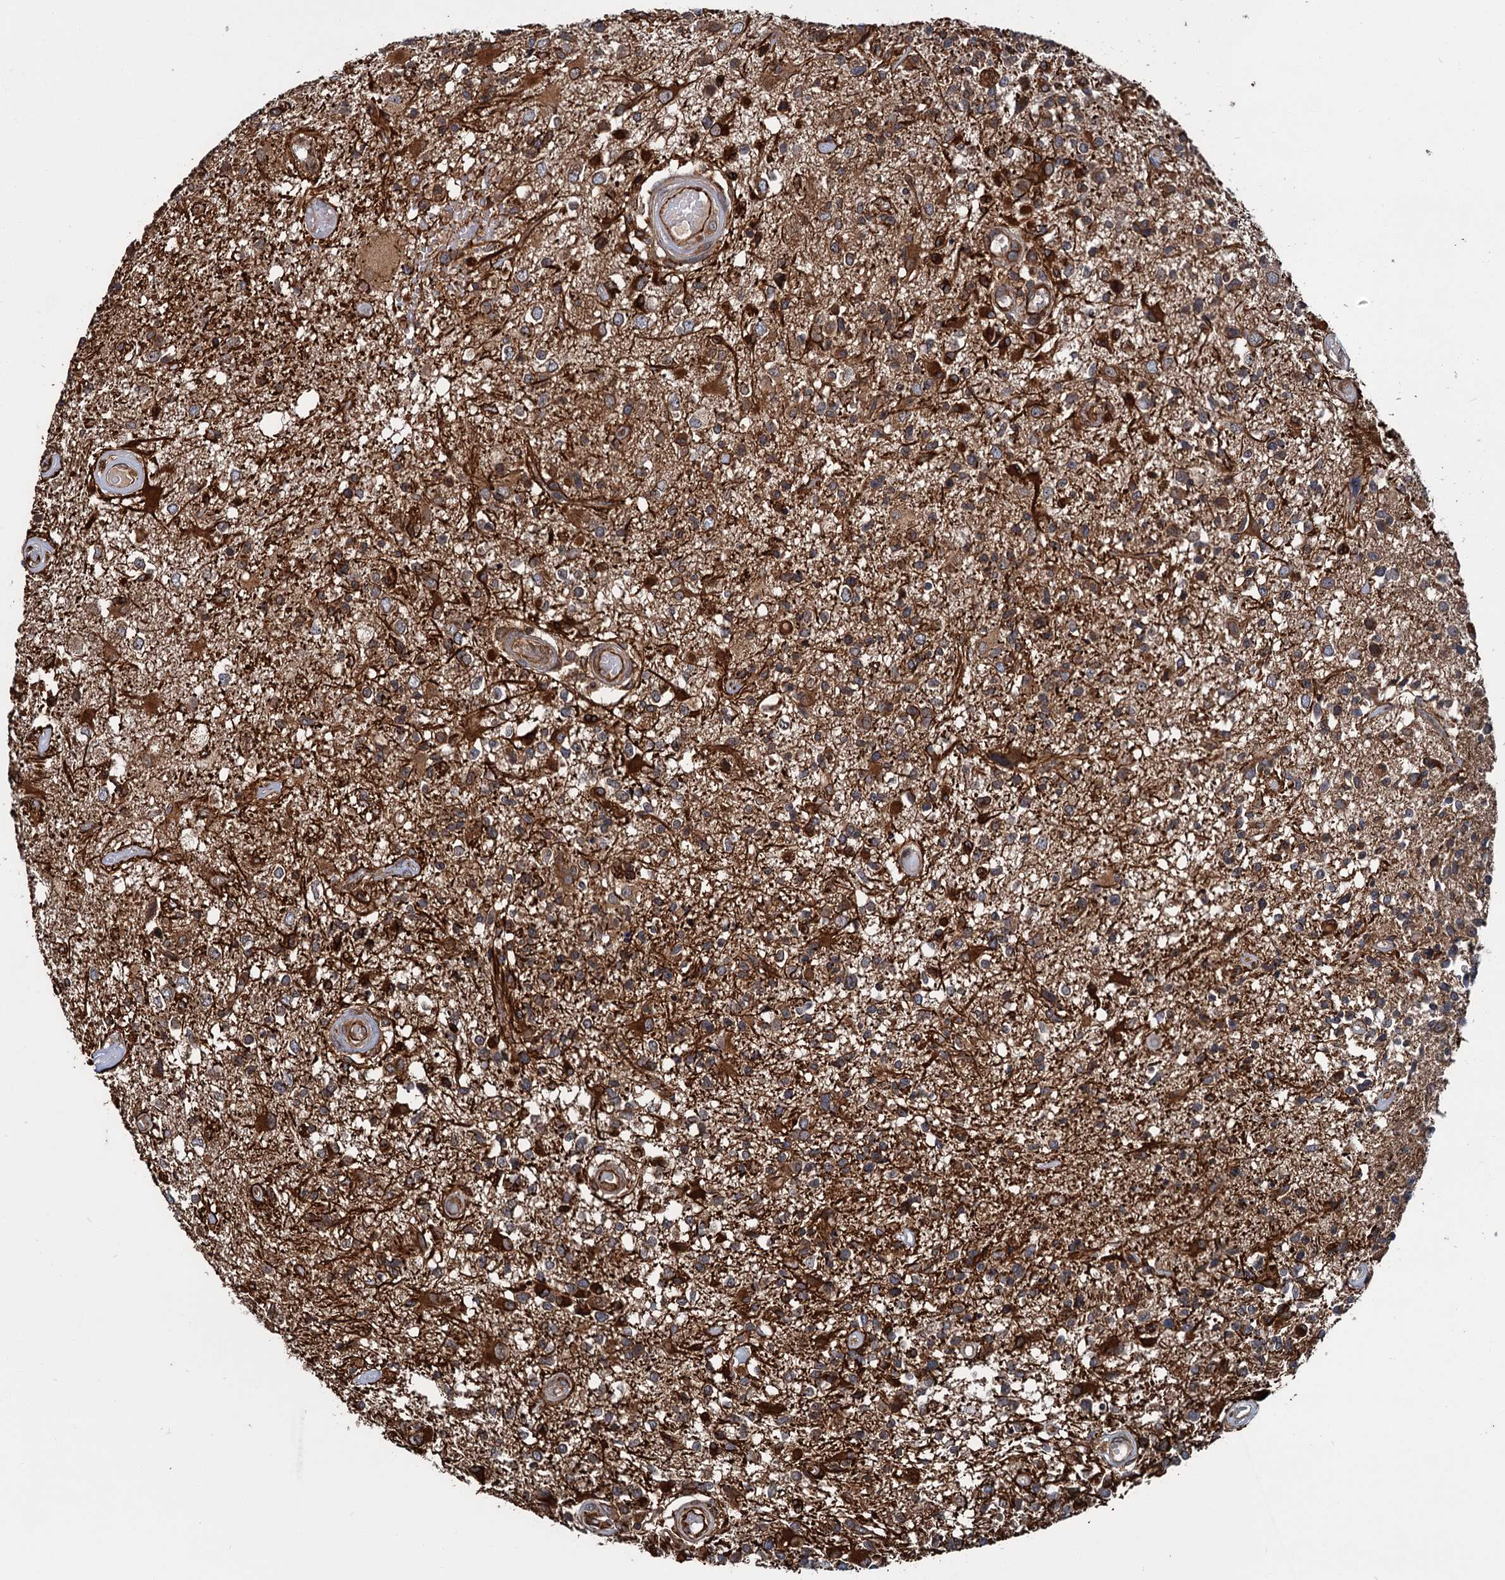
{"staining": {"intensity": "strong", "quantity": "<25%", "location": "cytoplasmic/membranous"}, "tissue": "glioma", "cell_type": "Tumor cells", "image_type": "cancer", "snomed": [{"axis": "morphology", "description": "Glioma, malignant, High grade"}, {"axis": "morphology", "description": "Glioblastoma, NOS"}, {"axis": "topography", "description": "Brain"}], "caption": "Tumor cells display strong cytoplasmic/membranous positivity in about <25% of cells in glioma. Immunohistochemistry stains the protein in brown and the nuclei are stained blue.", "gene": "ZFYVE19", "patient": {"sex": "male", "age": 60}}